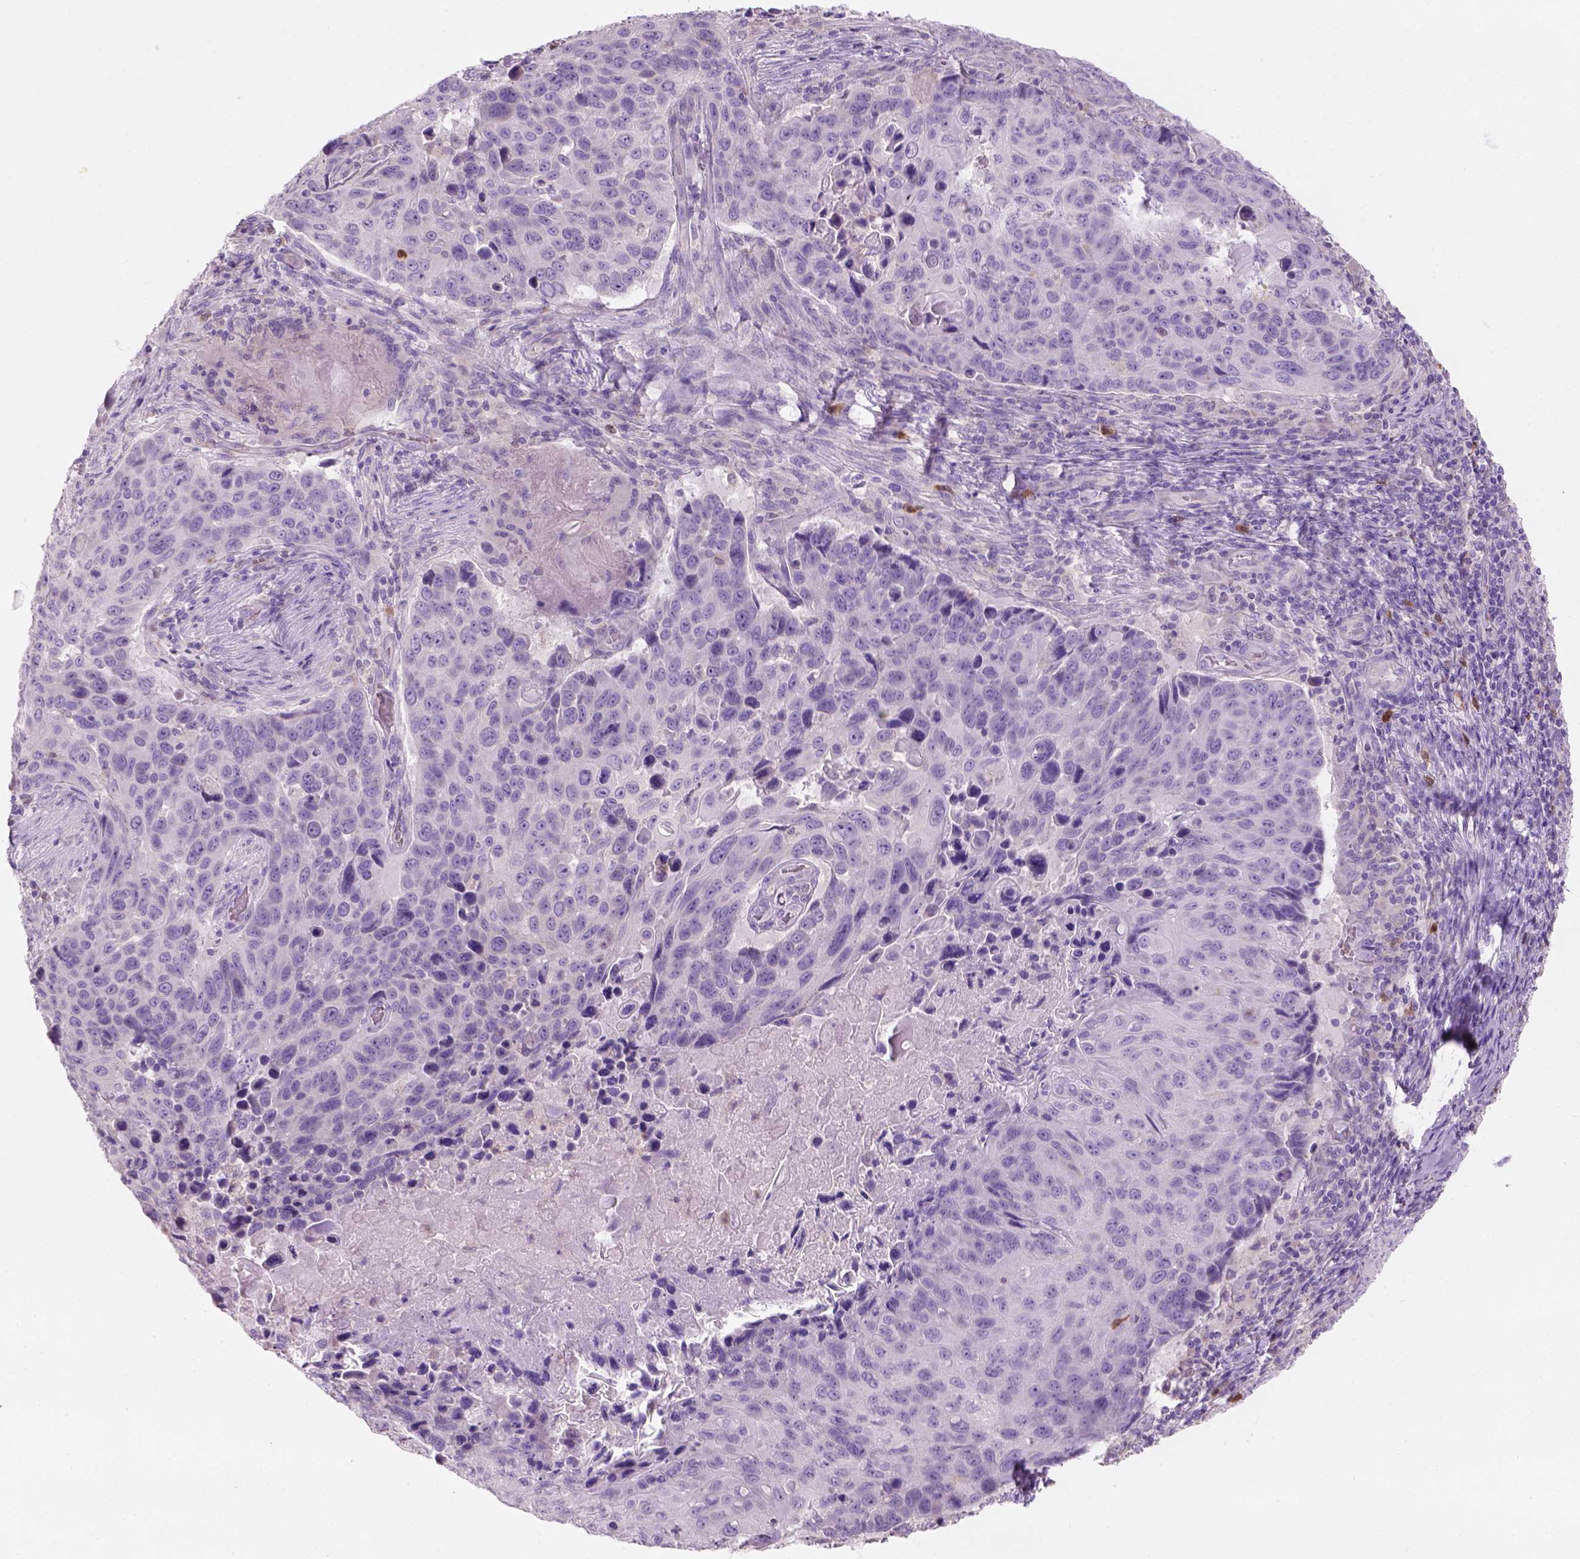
{"staining": {"intensity": "negative", "quantity": "none", "location": "none"}, "tissue": "lung cancer", "cell_type": "Tumor cells", "image_type": "cancer", "snomed": [{"axis": "morphology", "description": "Squamous cell carcinoma, NOS"}, {"axis": "topography", "description": "Lung"}], "caption": "IHC image of human squamous cell carcinoma (lung) stained for a protein (brown), which displays no positivity in tumor cells.", "gene": "CD84", "patient": {"sex": "male", "age": 68}}